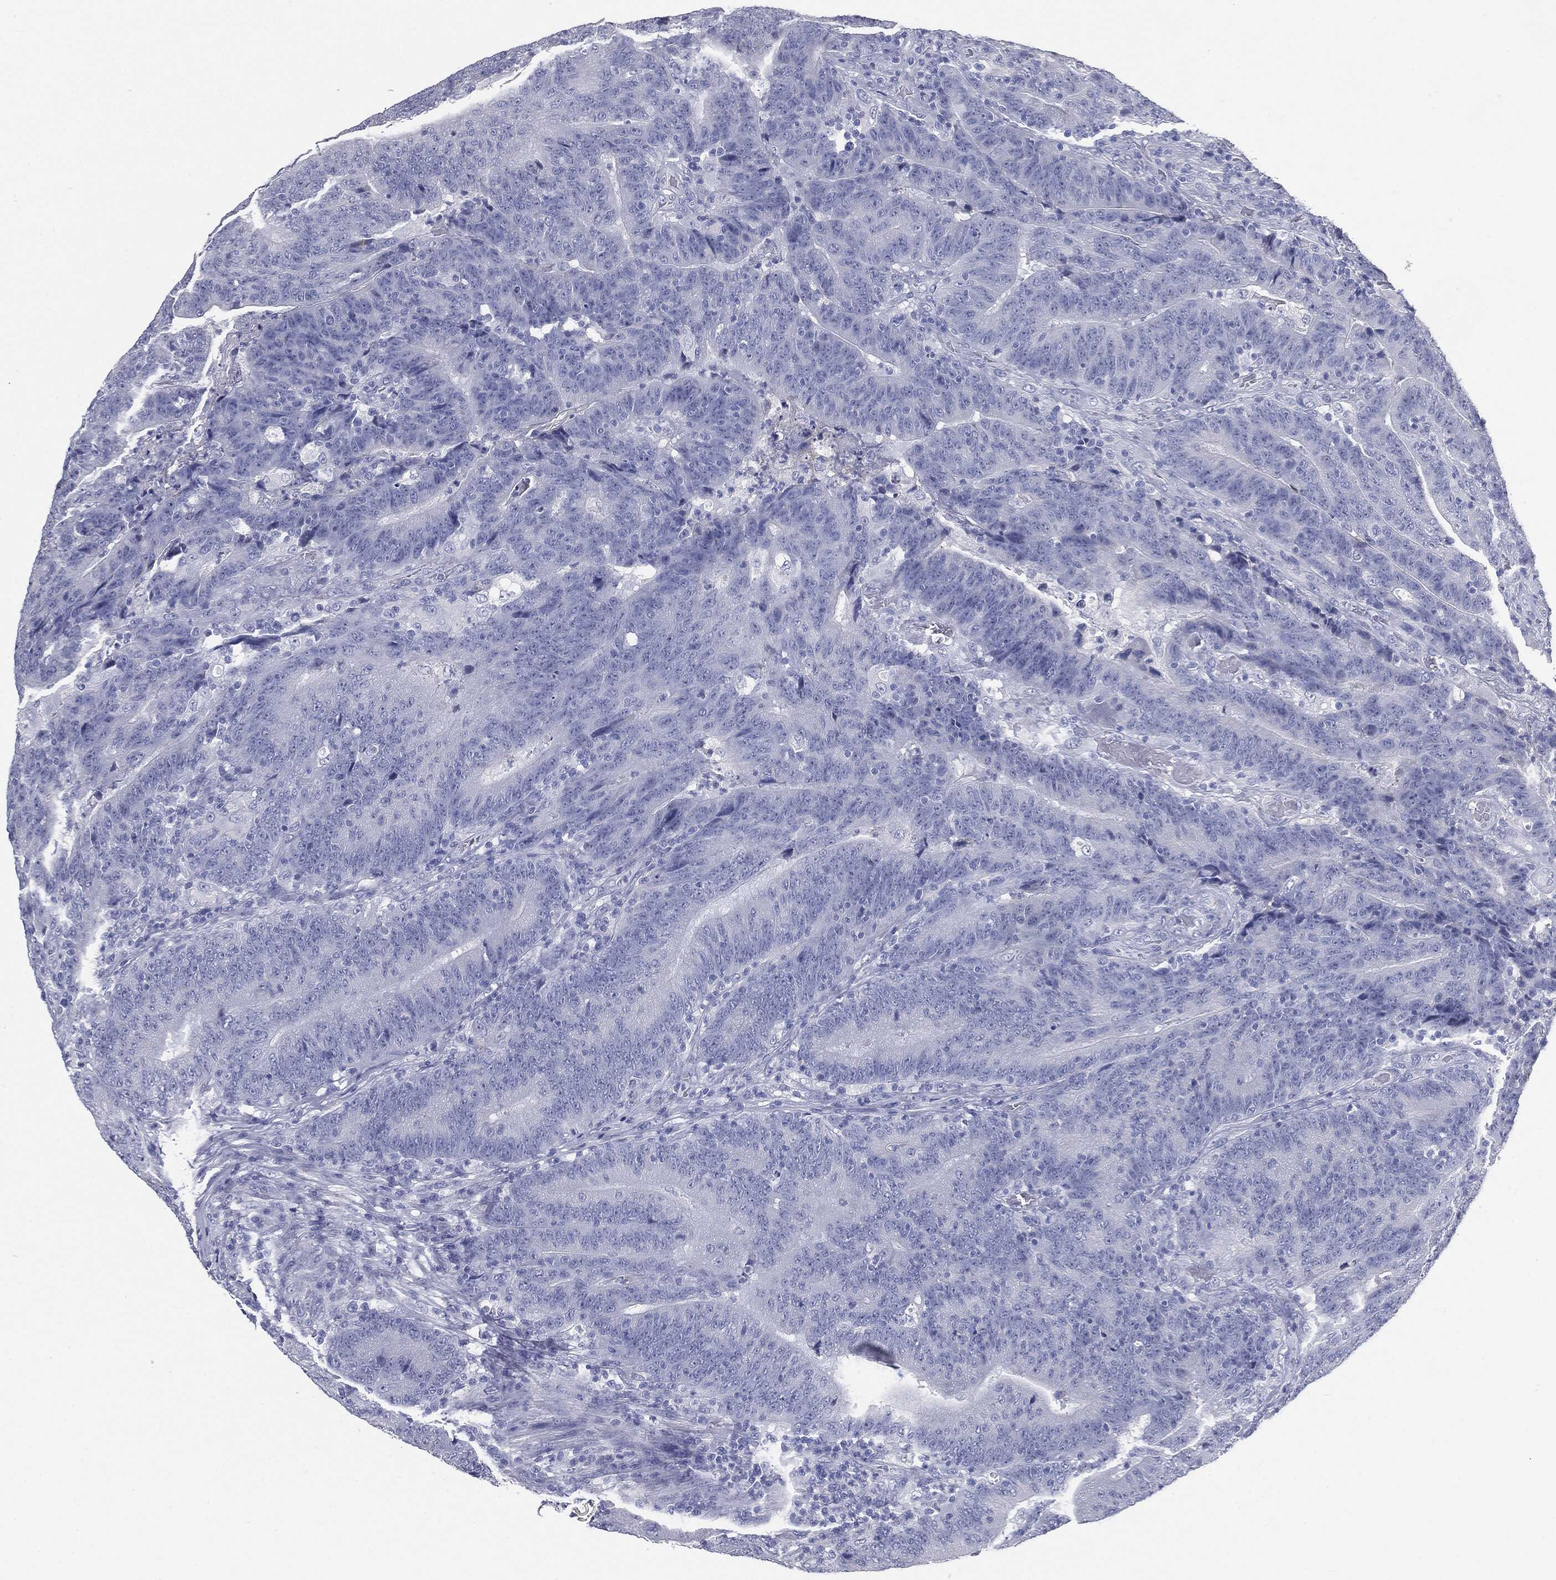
{"staining": {"intensity": "negative", "quantity": "none", "location": "none"}, "tissue": "colorectal cancer", "cell_type": "Tumor cells", "image_type": "cancer", "snomed": [{"axis": "morphology", "description": "Adenocarcinoma, NOS"}, {"axis": "topography", "description": "Colon"}], "caption": "DAB immunohistochemical staining of colorectal cancer (adenocarcinoma) shows no significant staining in tumor cells.", "gene": "CUZD1", "patient": {"sex": "female", "age": 75}}